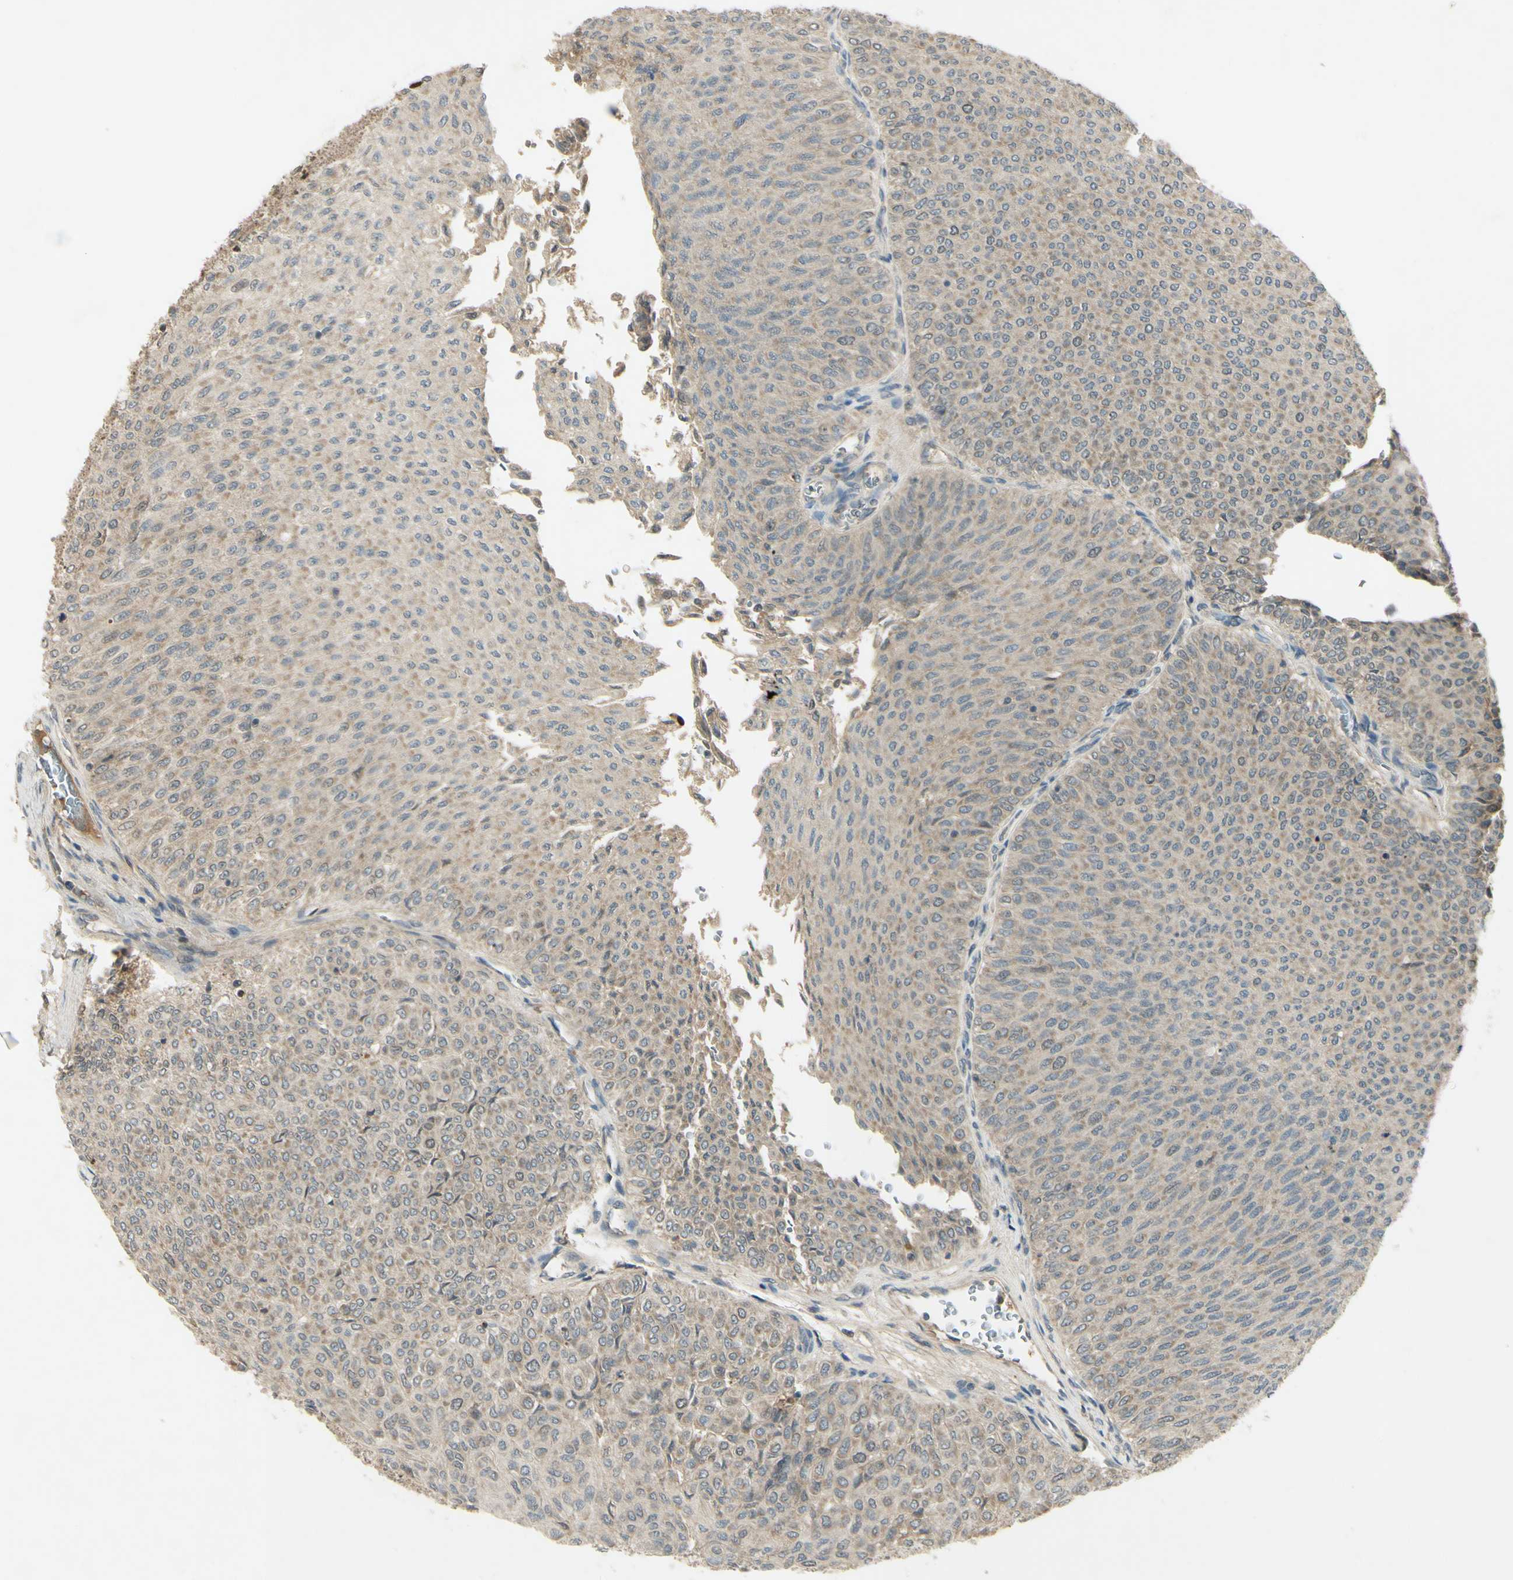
{"staining": {"intensity": "weak", "quantity": "<25%", "location": "nuclear"}, "tissue": "urothelial cancer", "cell_type": "Tumor cells", "image_type": "cancer", "snomed": [{"axis": "morphology", "description": "Urothelial carcinoma, Low grade"}, {"axis": "topography", "description": "Urinary bladder"}], "caption": "Low-grade urothelial carcinoma was stained to show a protein in brown. There is no significant staining in tumor cells.", "gene": "RAD18", "patient": {"sex": "male", "age": 78}}